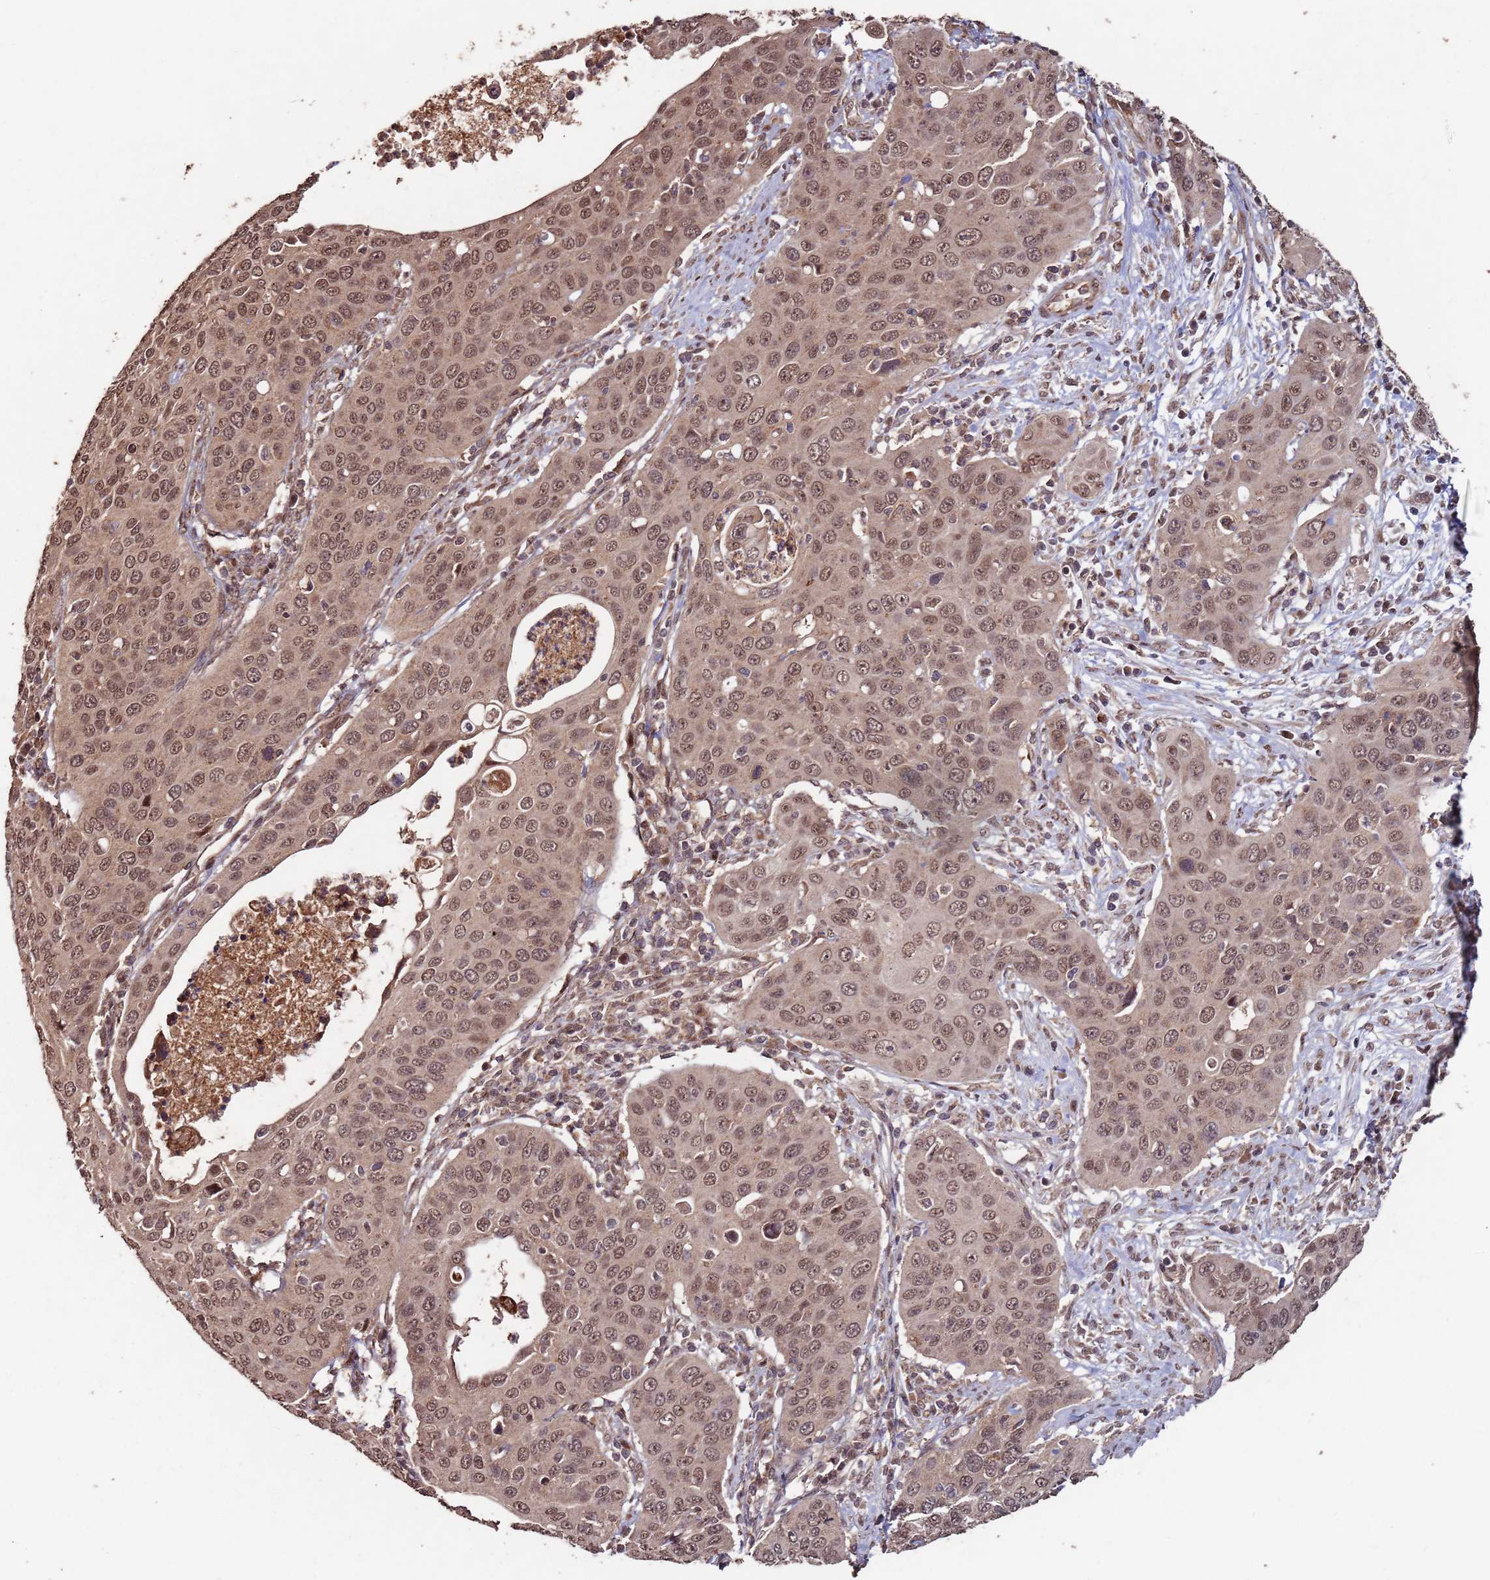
{"staining": {"intensity": "moderate", "quantity": ">75%", "location": "nuclear"}, "tissue": "cervical cancer", "cell_type": "Tumor cells", "image_type": "cancer", "snomed": [{"axis": "morphology", "description": "Squamous cell carcinoma, NOS"}, {"axis": "topography", "description": "Cervix"}], "caption": "Cervical cancer stained with a protein marker reveals moderate staining in tumor cells.", "gene": "PRR7", "patient": {"sex": "female", "age": 36}}